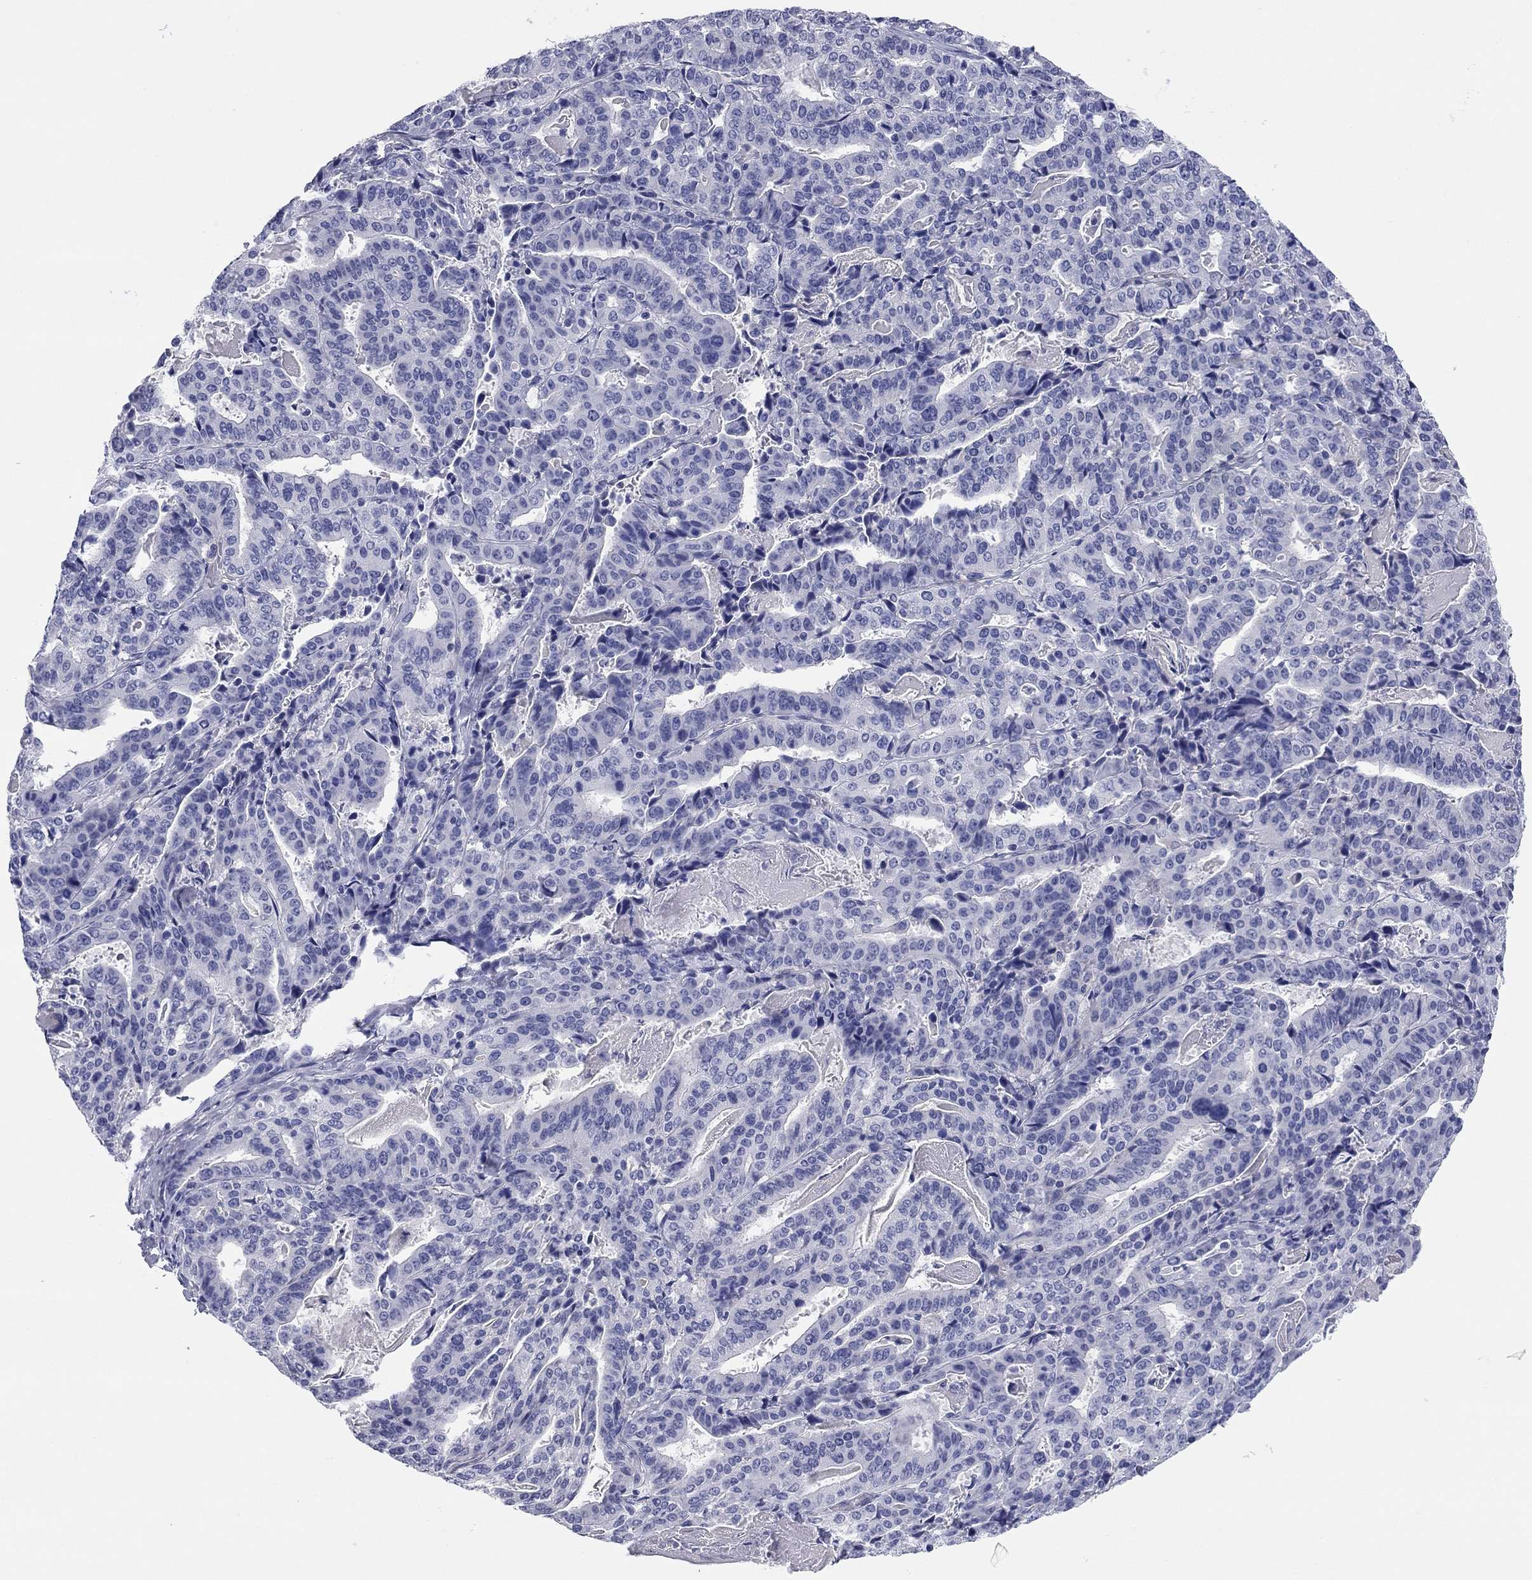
{"staining": {"intensity": "negative", "quantity": "none", "location": "none"}, "tissue": "stomach cancer", "cell_type": "Tumor cells", "image_type": "cancer", "snomed": [{"axis": "morphology", "description": "Adenocarcinoma, NOS"}, {"axis": "topography", "description": "Stomach"}], "caption": "Tumor cells are negative for protein expression in human adenocarcinoma (stomach).", "gene": "TMEM221", "patient": {"sex": "male", "age": 48}}